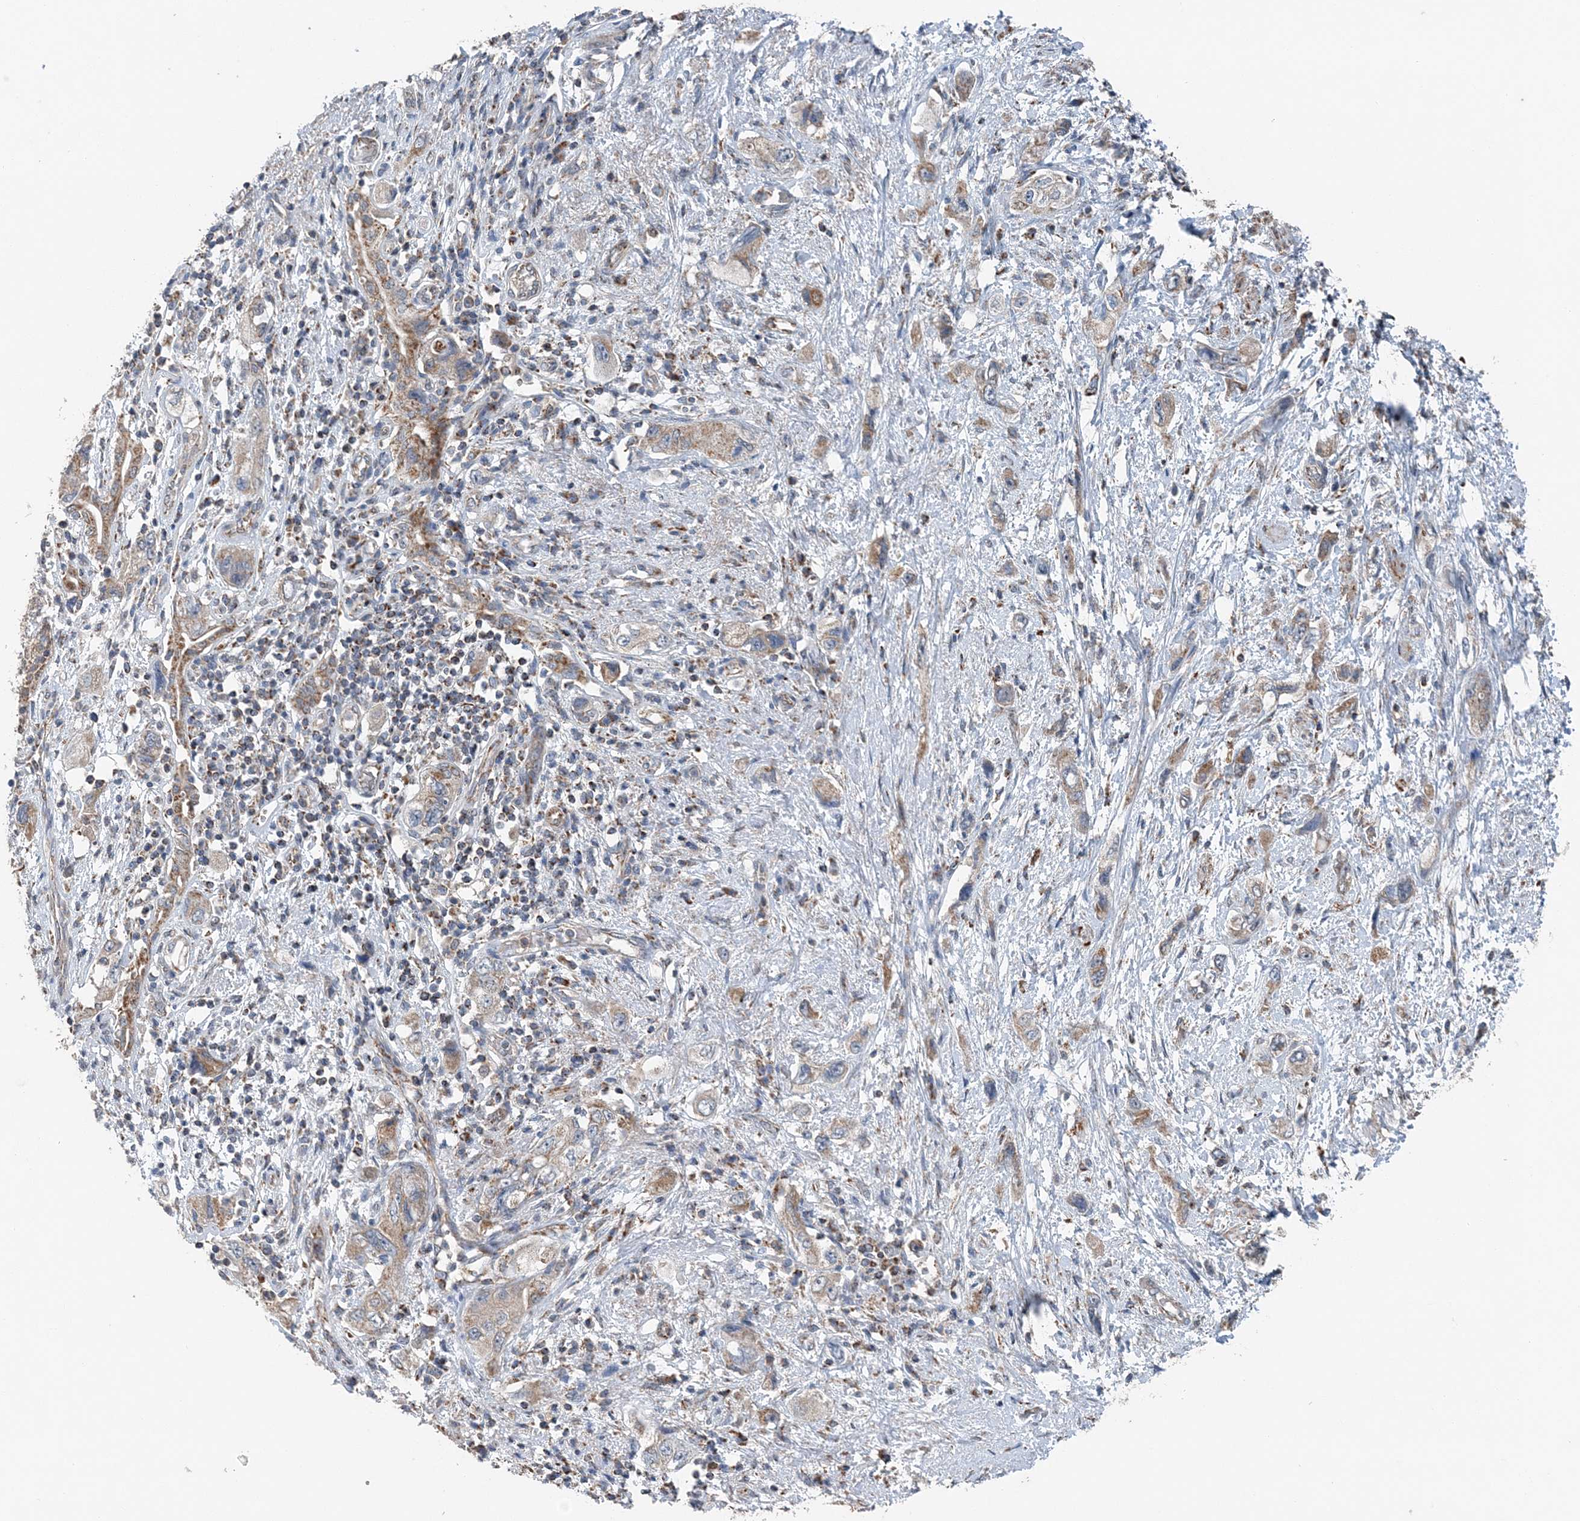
{"staining": {"intensity": "weak", "quantity": ">75%", "location": "cytoplasmic/membranous"}, "tissue": "pancreatic cancer", "cell_type": "Tumor cells", "image_type": "cancer", "snomed": [{"axis": "morphology", "description": "Adenocarcinoma, NOS"}, {"axis": "topography", "description": "Pancreas"}], "caption": "Human pancreatic adenocarcinoma stained with a protein marker exhibits weak staining in tumor cells.", "gene": "SPRY2", "patient": {"sex": "female", "age": 73}}